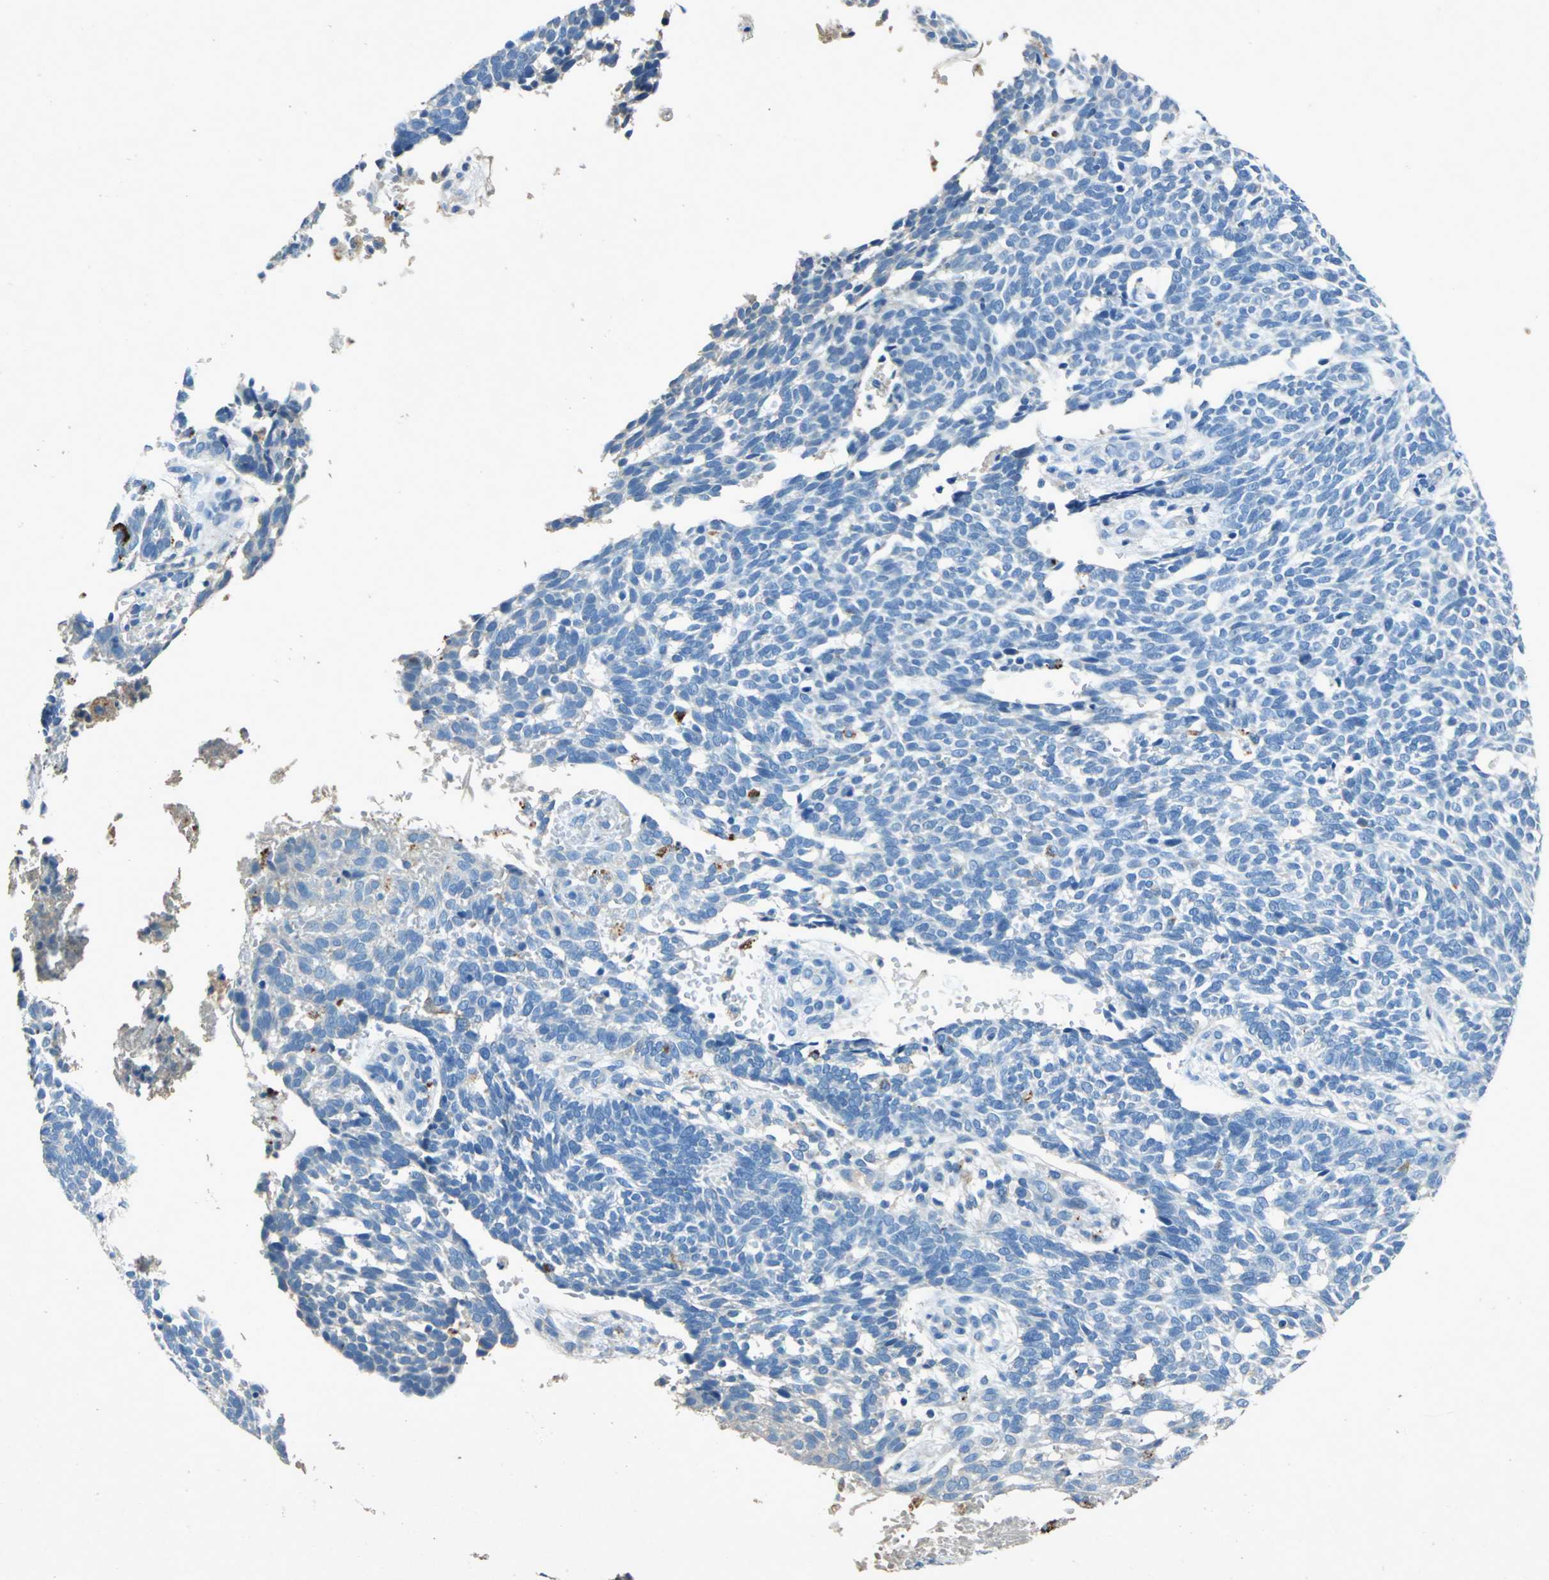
{"staining": {"intensity": "negative", "quantity": "none", "location": "none"}, "tissue": "skin cancer", "cell_type": "Tumor cells", "image_type": "cancer", "snomed": [{"axis": "morphology", "description": "Normal tissue, NOS"}, {"axis": "morphology", "description": "Basal cell carcinoma"}, {"axis": "topography", "description": "Skin"}], "caption": "This micrograph is of skin cancer stained with immunohistochemistry to label a protein in brown with the nuclei are counter-stained blue. There is no expression in tumor cells.", "gene": "ADAMTS5", "patient": {"sex": "male", "age": 87}}